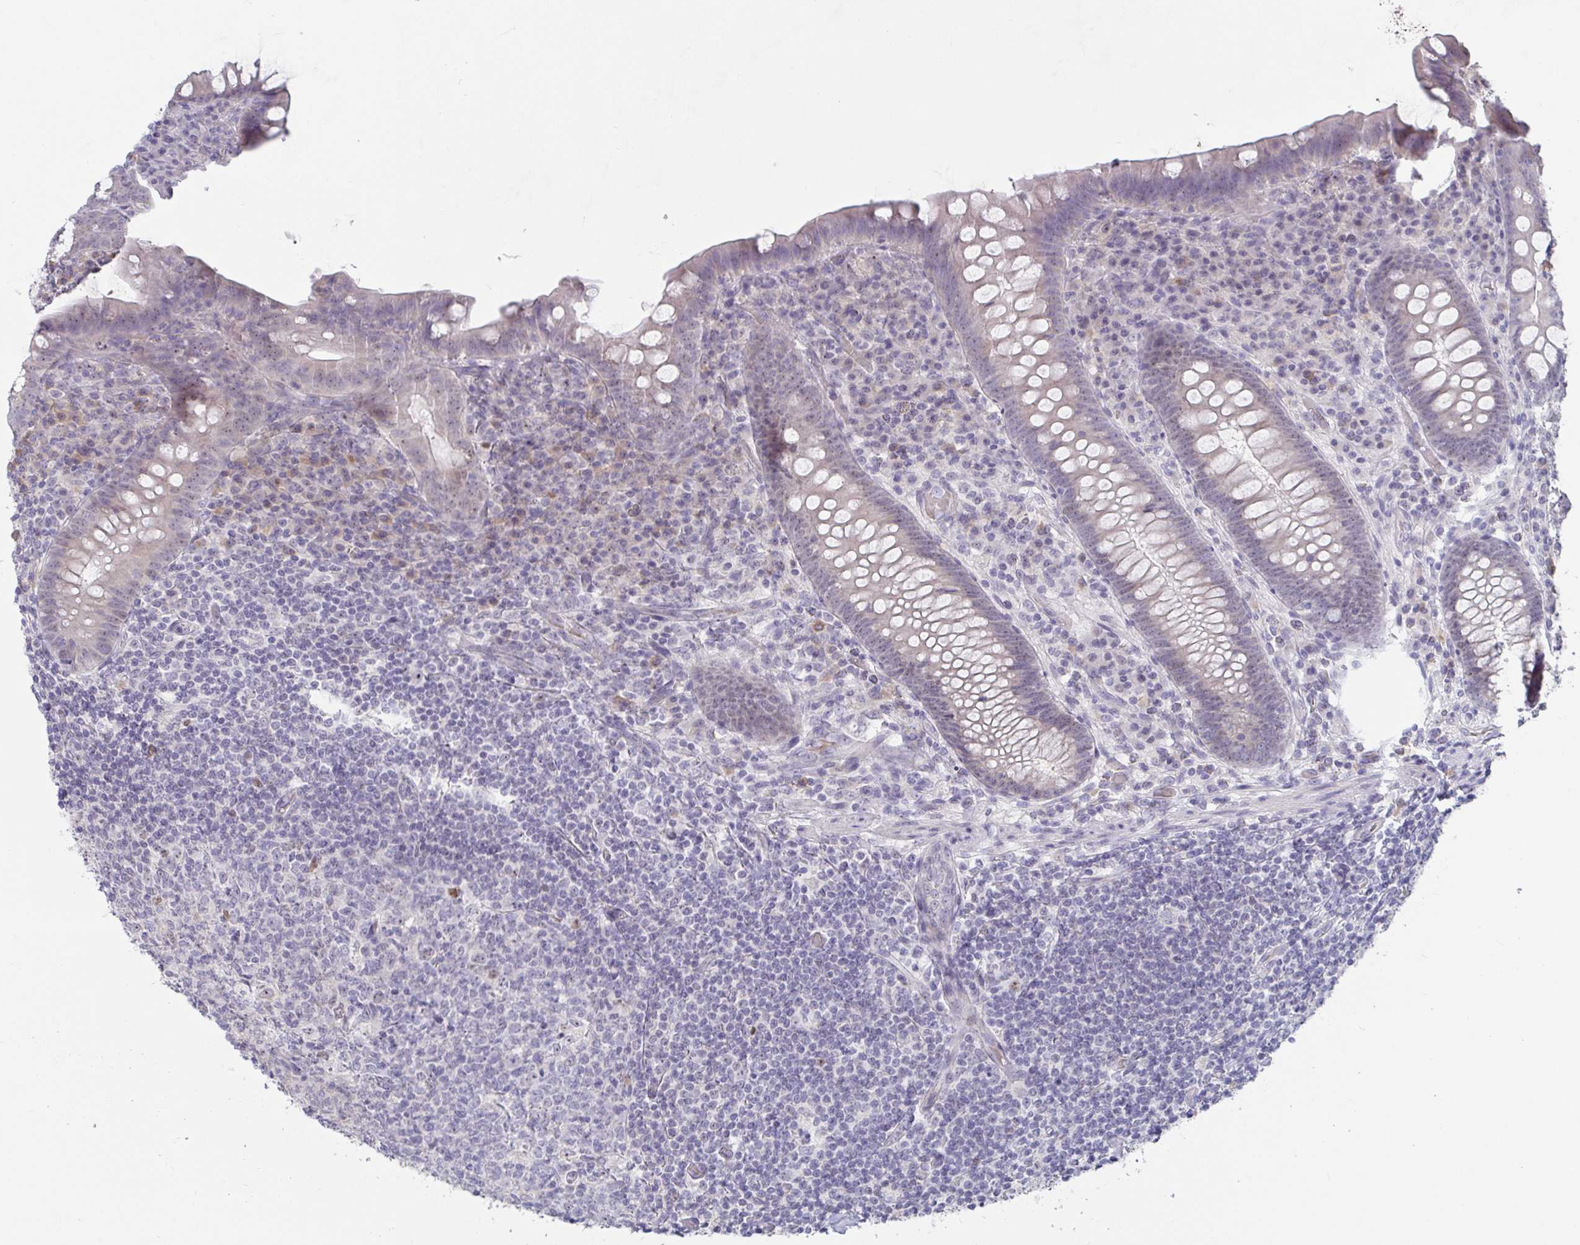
{"staining": {"intensity": "negative", "quantity": "none", "location": "none"}, "tissue": "appendix", "cell_type": "Glandular cells", "image_type": "normal", "snomed": [{"axis": "morphology", "description": "Normal tissue, NOS"}, {"axis": "topography", "description": "Appendix"}], "caption": "Immunohistochemistry (IHC) histopathology image of benign appendix: human appendix stained with DAB exhibits no significant protein staining in glandular cells.", "gene": "MYC", "patient": {"sex": "male", "age": 71}}